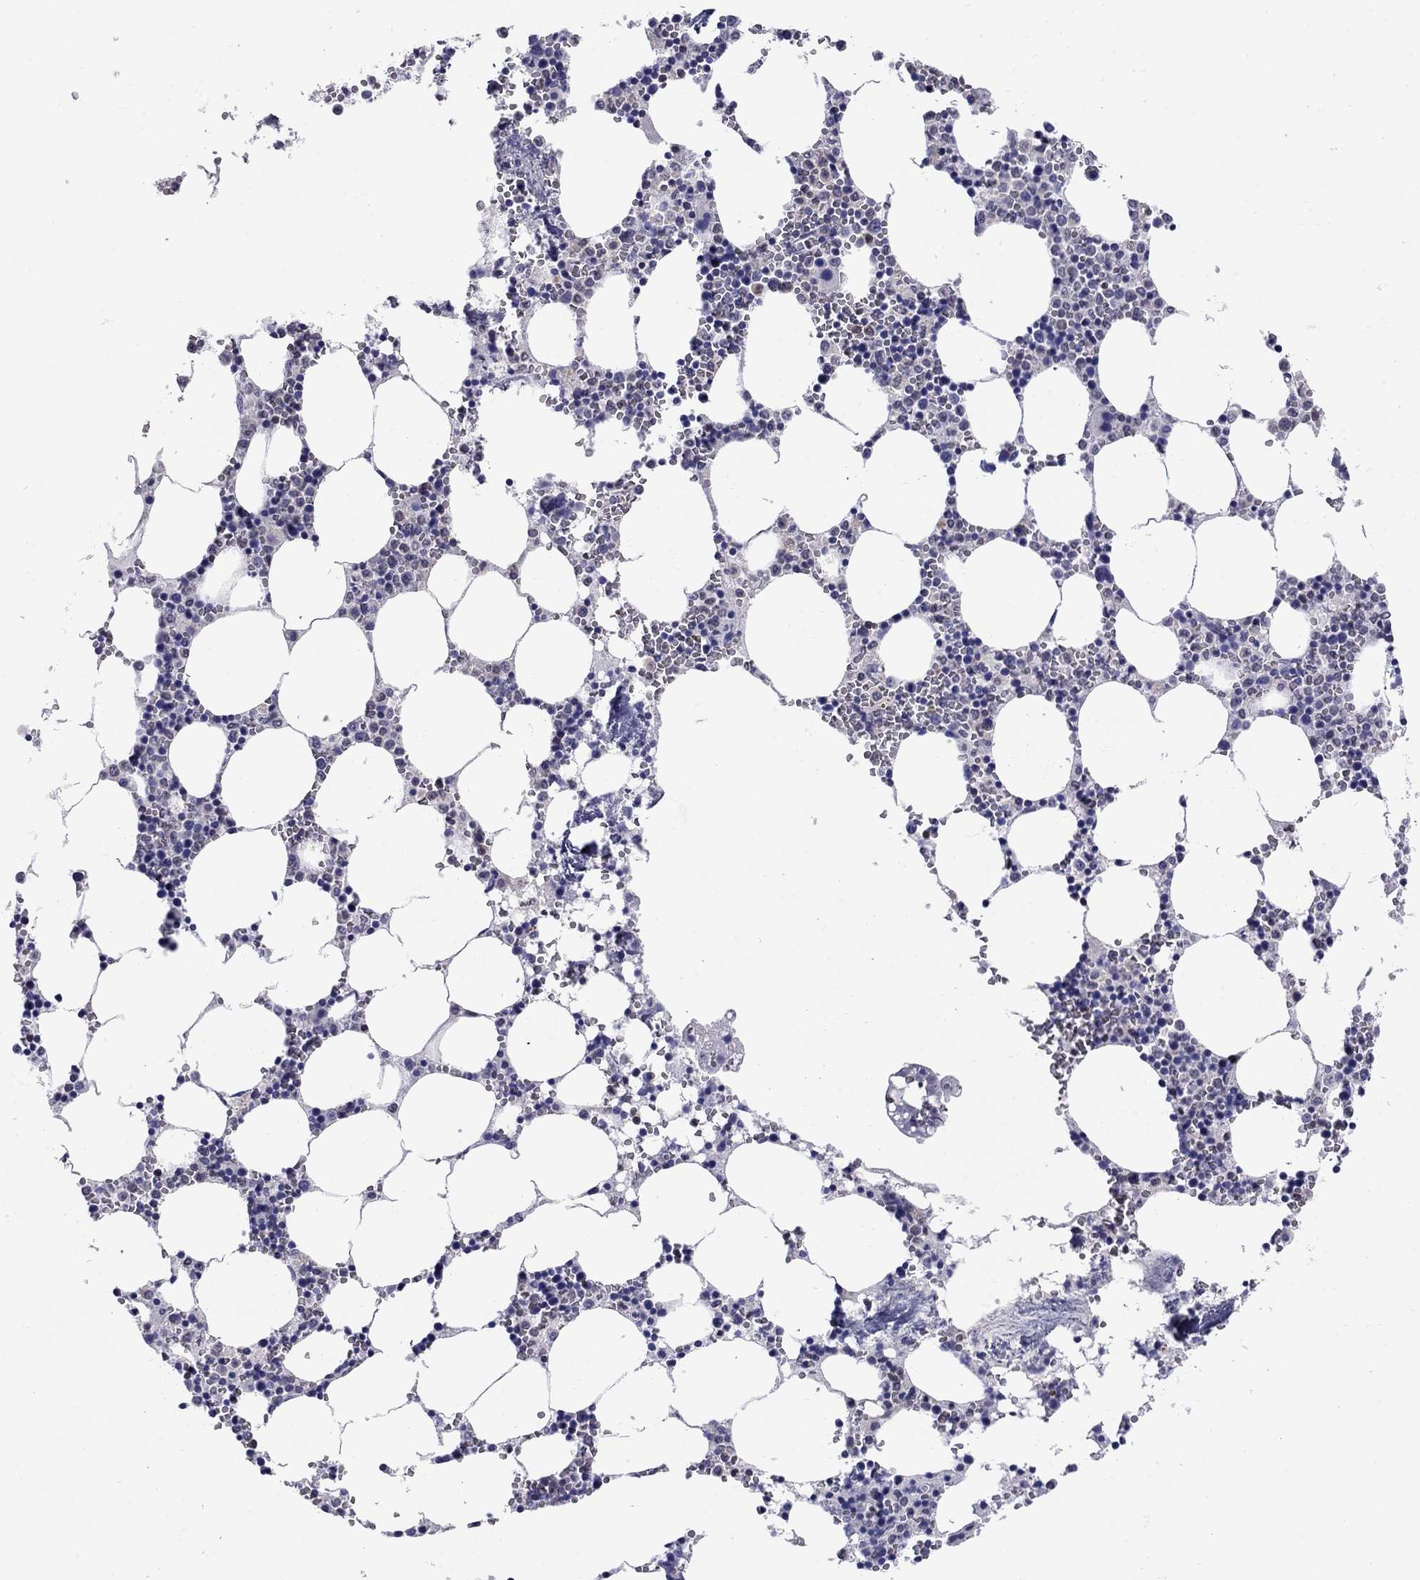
{"staining": {"intensity": "negative", "quantity": "none", "location": "none"}, "tissue": "bone marrow", "cell_type": "Hematopoietic cells", "image_type": "normal", "snomed": [{"axis": "morphology", "description": "Normal tissue, NOS"}, {"axis": "topography", "description": "Bone marrow"}], "caption": "High magnification brightfield microscopy of unremarkable bone marrow stained with DAB (brown) and counterstained with hematoxylin (blue): hematopoietic cells show no significant staining. (Stains: DAB immunohistochemistry (IHC) with hematoxylin counter stain, Microscopy: brightfield microscopy at high magnification).", "gene": "SLC46A2", "patient": {"sex": "female", "age": 64}}